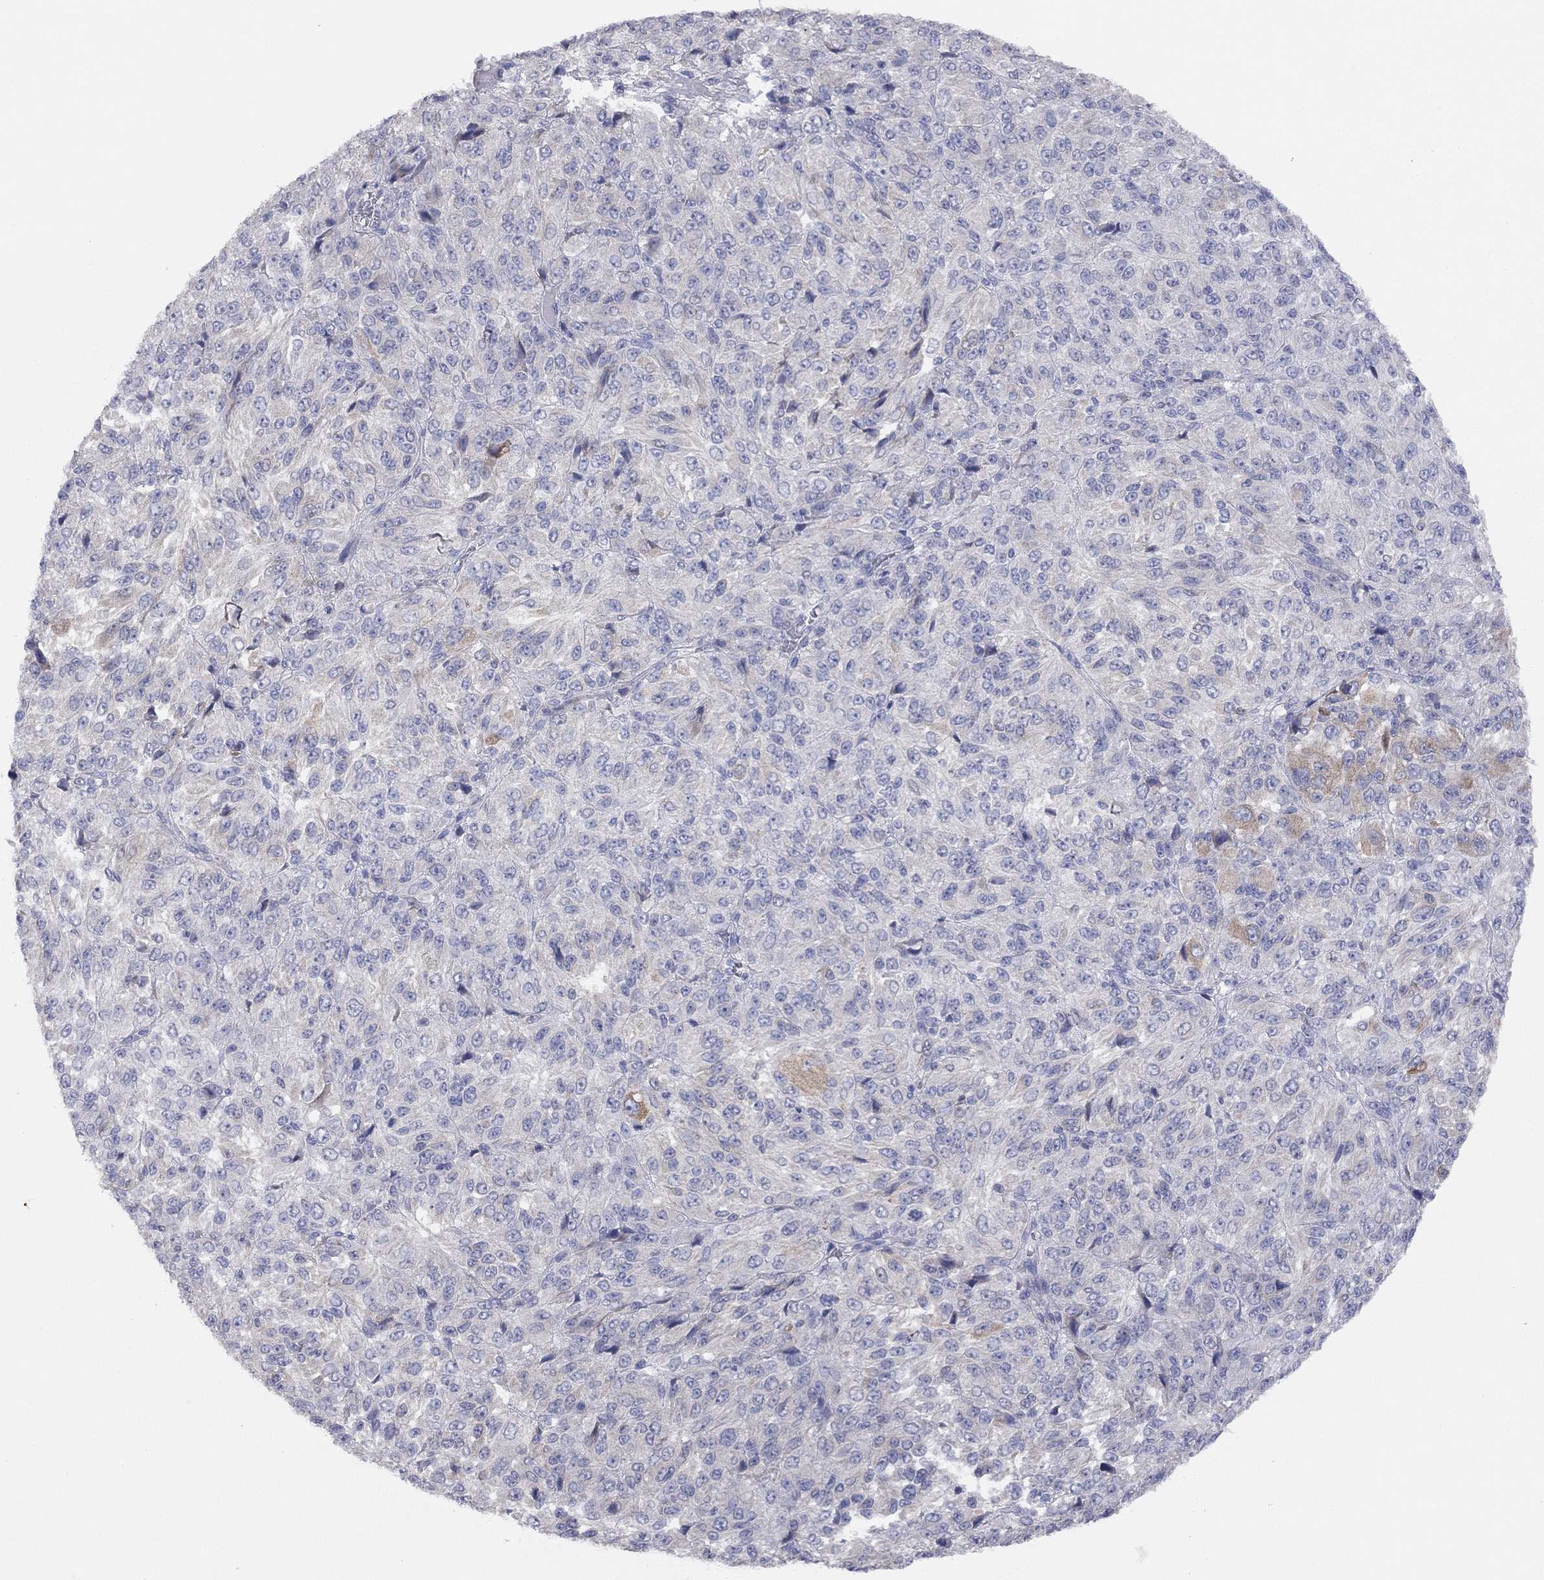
{"staining": {"intensity": "moderate", "quantity": "<25%", "location": "cytoplasmic/membranous"}, "tissue": "melanoma", "cell_type": "Tumor cells", "image_type": "cancer", "snomed": [{"axis": "morphology", "description": "Malignant melanoma, Metastatic site"}, {"axis": "topography", "description": "Brain"}], "caption": "This is an image of immunohistochemistry (IHC) staining of malignant melanoma (metastatic site), which shows moderate expression in the cytoplasmic/membranous of tumor cells.", "gene": "KCNB1", "patient": {"sex": "female", "age": 56}}